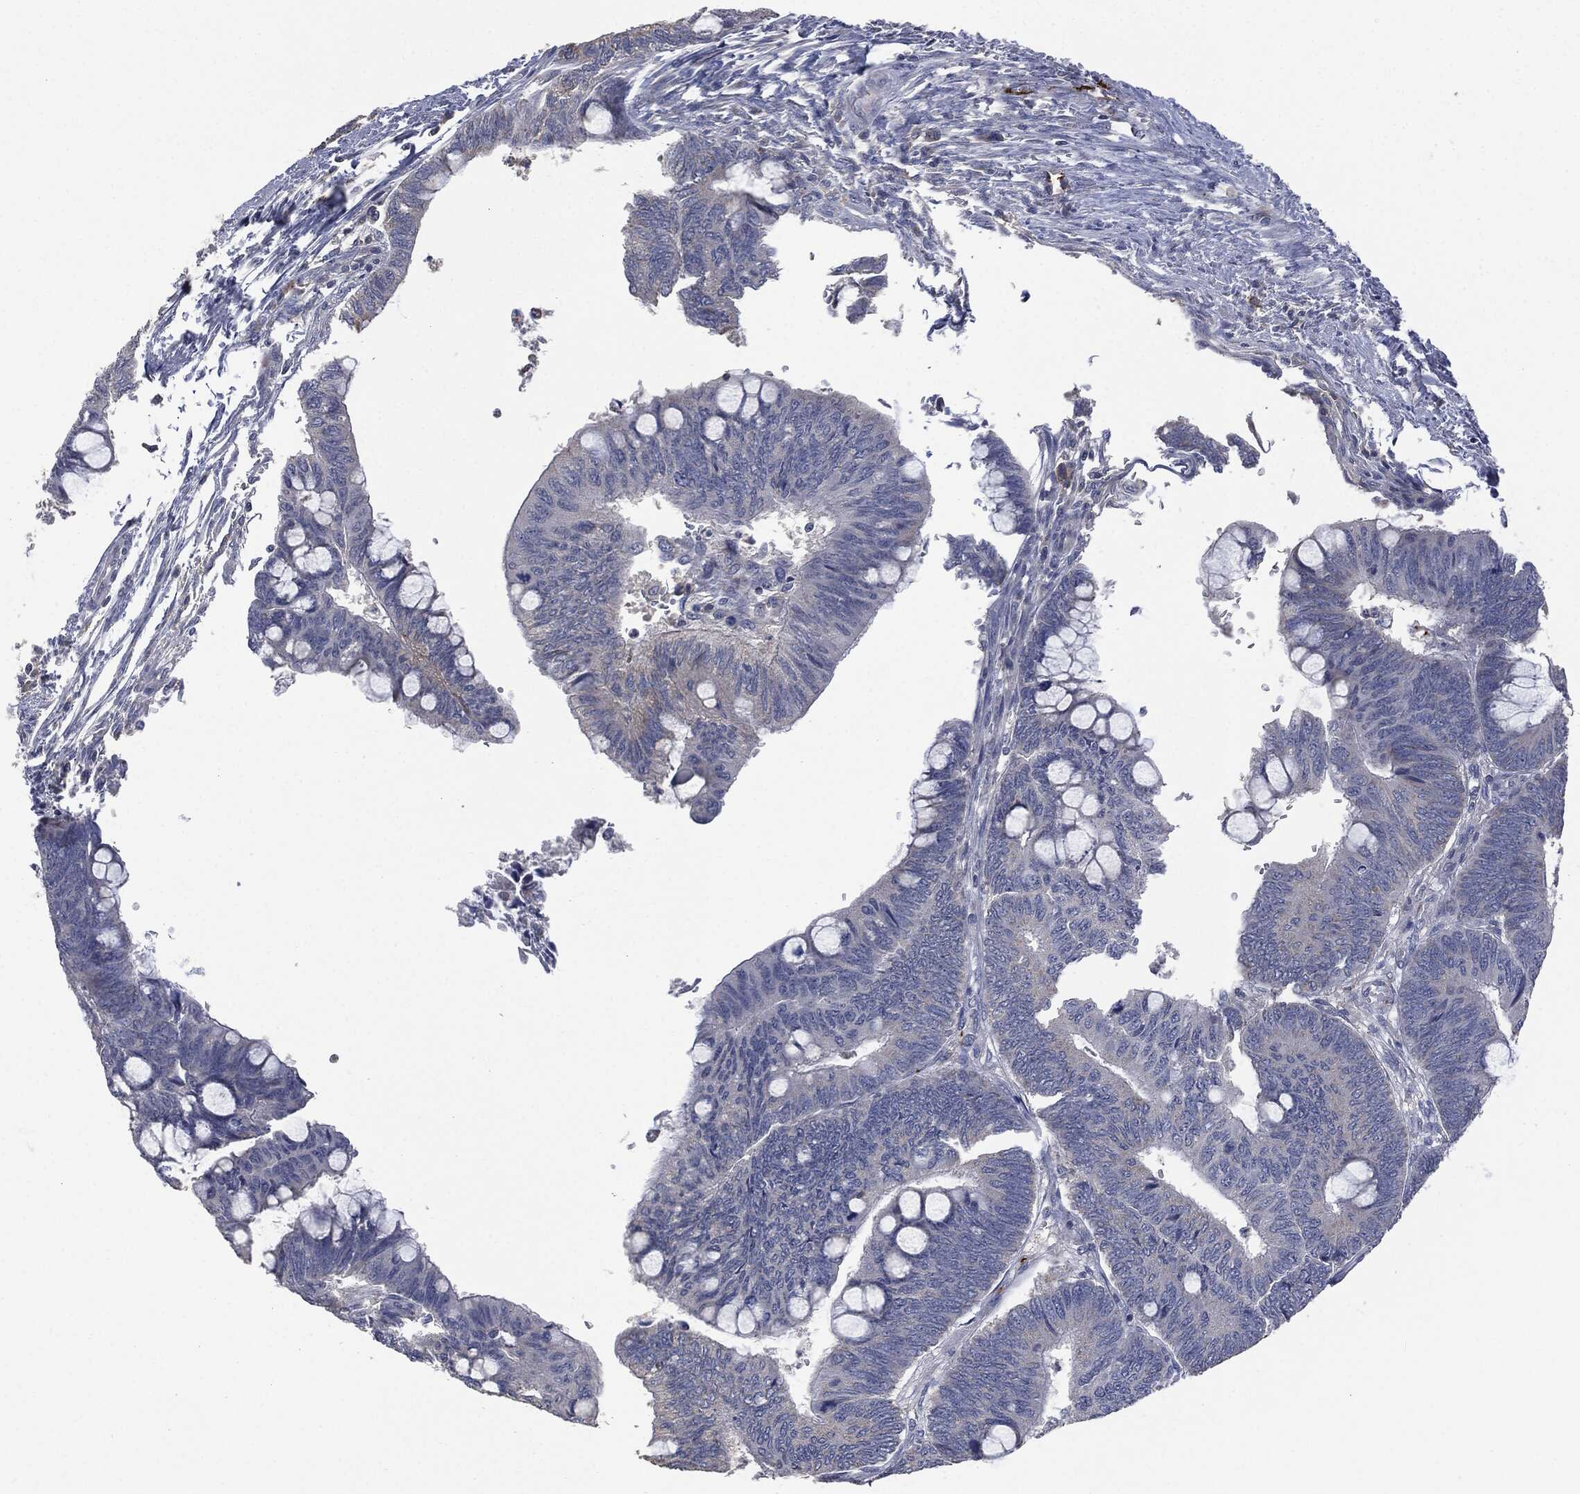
{"staining": {"intensity": "negative", "quantity": "none", "location": "none"}, "tissue": "colorectal cancer", "cell_type": "Tumor cells", "image_type": "cancer", "snomed": [{"axis": "morphology", "description": "Normal tissue, NOS"}, {"axis": "morphology", "description": "Adenocarcinoma, NOS"}, {"axis": "topography", "description": "Rectum"}, {"axis": "topography", "description": "Peripheral nerve tissue"}], "caption": "Tumor cells show no significant positivity in colorectal cancer. (DAB IHC visualized using brightfield microscopy, high magnification).", "gene": "CD33", "patient": {"sex": "male", "age": 92}}